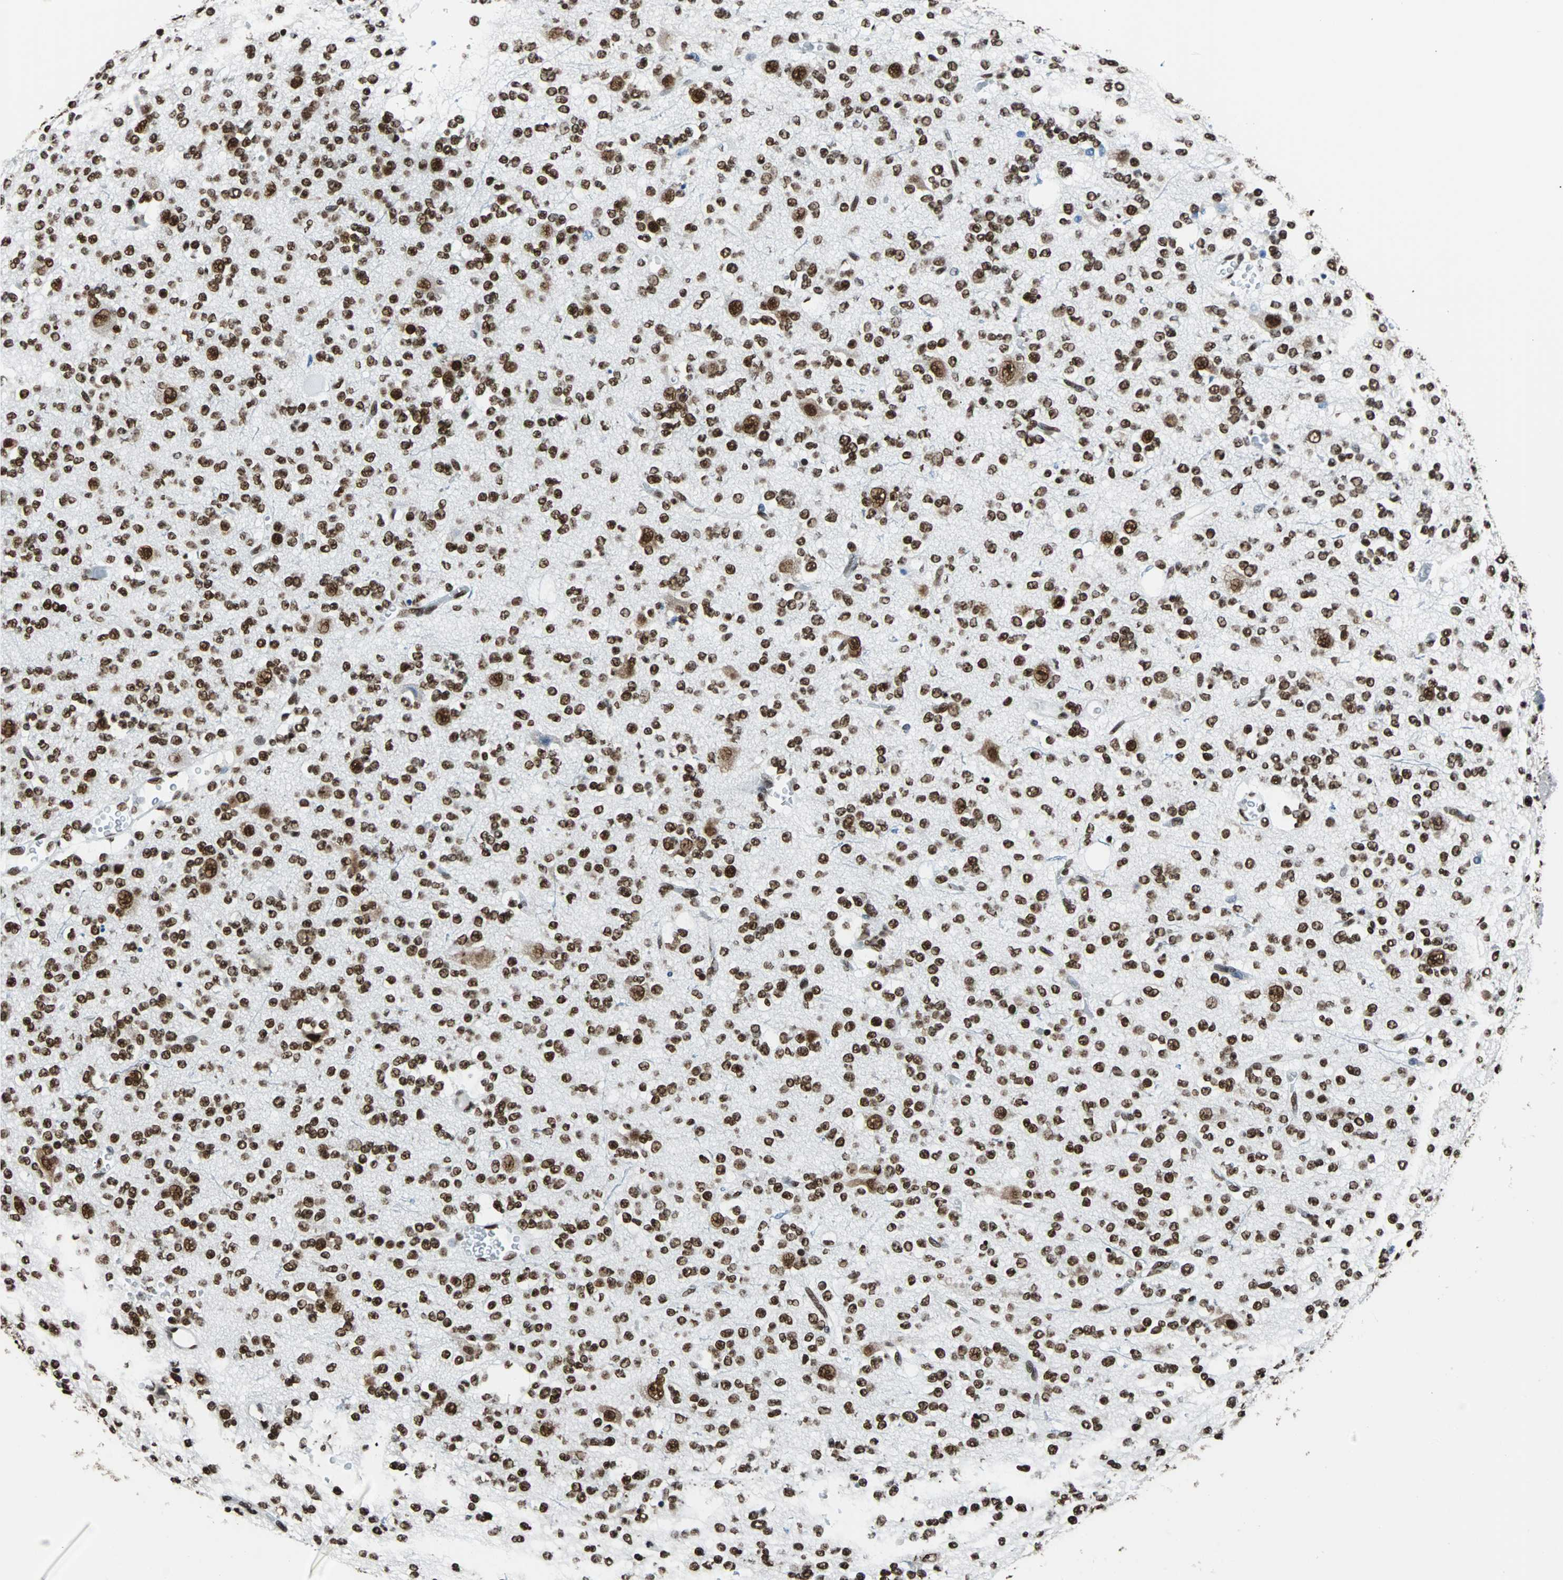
{"staining": {"intensity": "strong", "quantity": ">75%", "location": "nuclear"}, "tissue": "glioma", "cell_type": "Tumor cells", "image_type": "cancer", "snomed": [{"axis": "morphology", "description": "Glioma, malignant, Low grade"}, {"axis": "topography", "description": "Brain"}], "caption": "Malignant glioma (low-grade) stained with DAB IHC exhibits high levels of strong nuclear positivity in approximately >75% of tumor cells. (DAB = brown stain, brightfield microscopy at high magnification).", "gene": "FUBP1", "patient": {"sex": "male", "age": 38}}